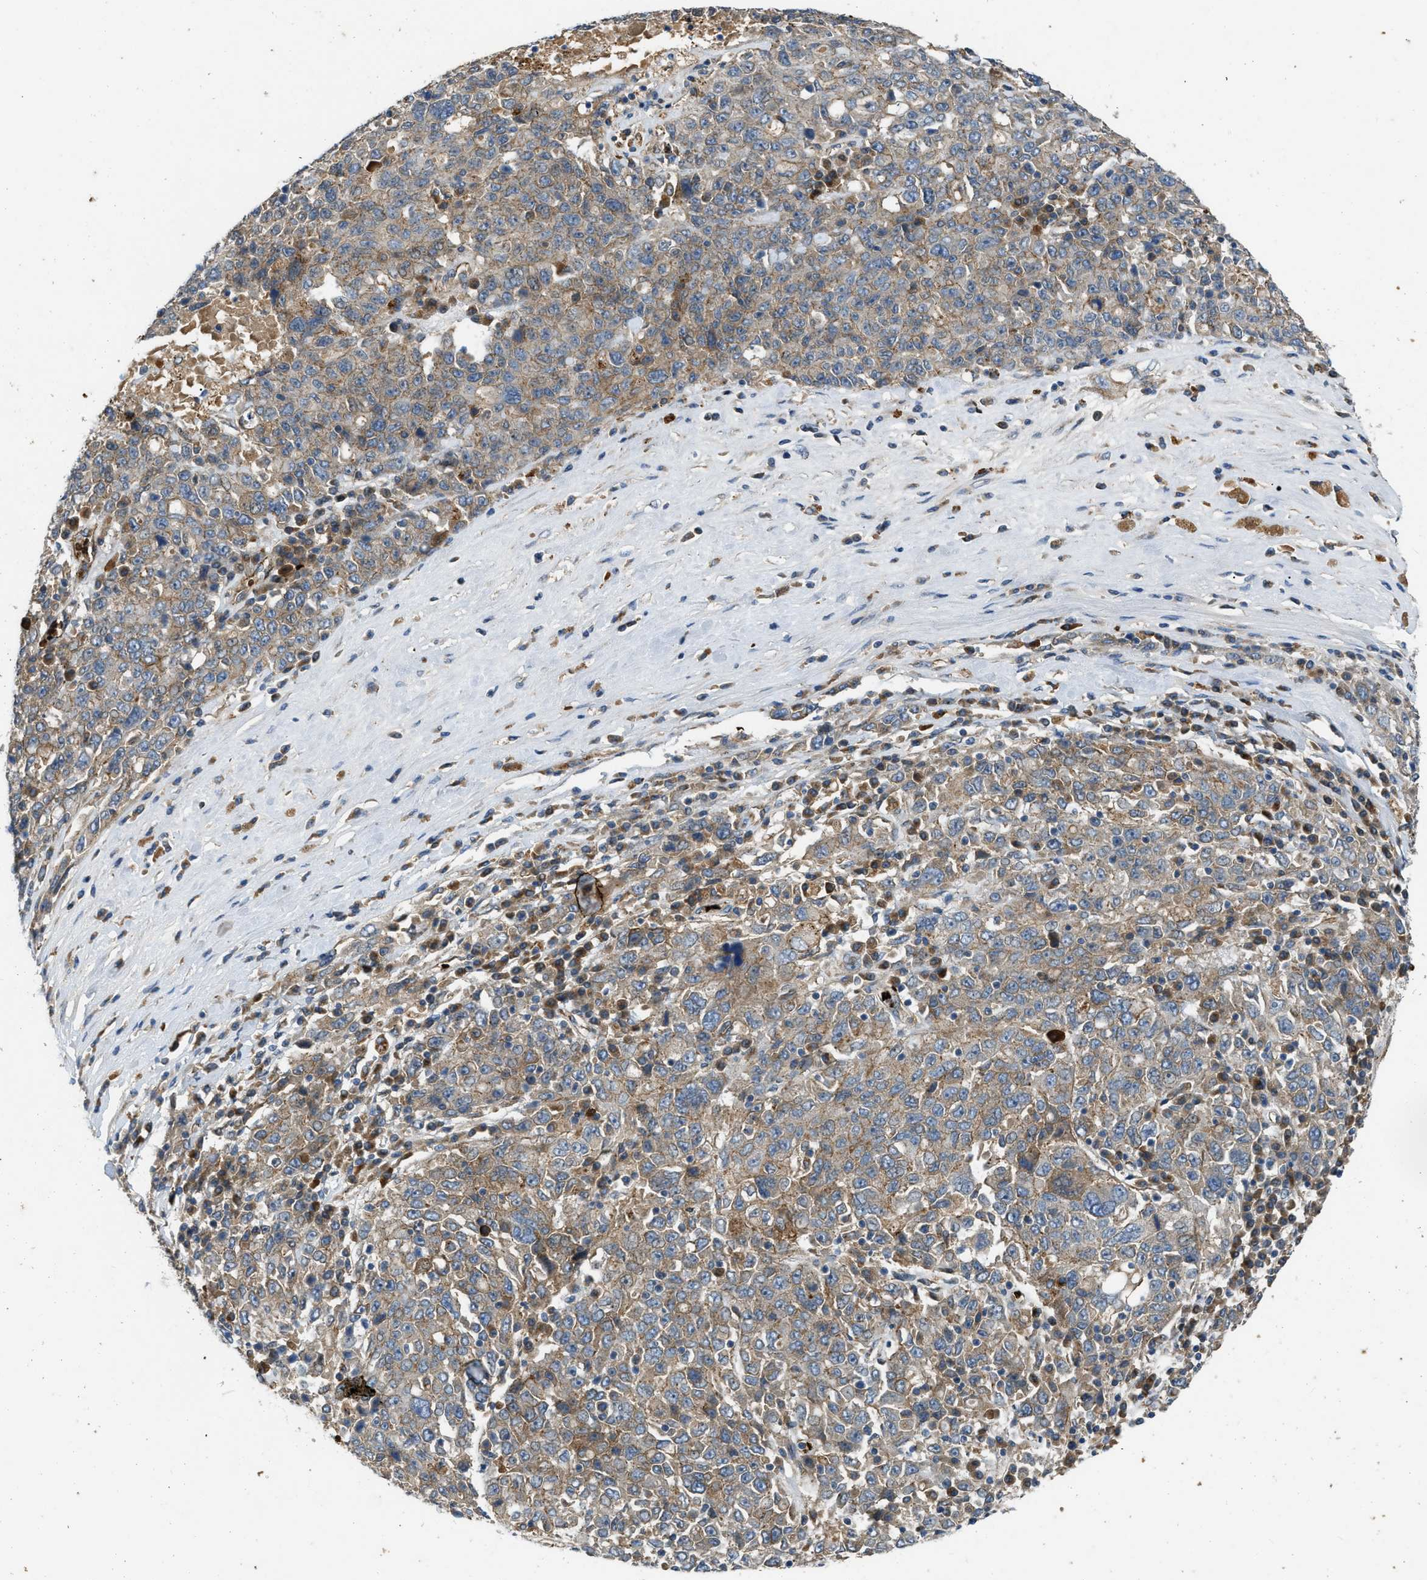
{"staining": {"intensity": "moderate", "quantity": "25%-75%", "location": "cytoplasmic/membranous"}, "tissue": "ovarian cancer", "cell_type": "Tumor cells", "image_type": "cancer", "snomed": [{"axis": "morphology", "description": "Carcinoma, endometroid"}, {"axis": "topography", "description": "Ovary"}], "caption": "Immunohistochemistry of ovarian cancer (endometroid carcinoma) demonstrates medium levels of moderate cytoplasmic/membranous positivity in approximately 25%-75% of tumor cells. (IHC, brightfield microscopy, high magnification).", "gene": "ERC1", "patient": {"sex": "female", "age": 62}}